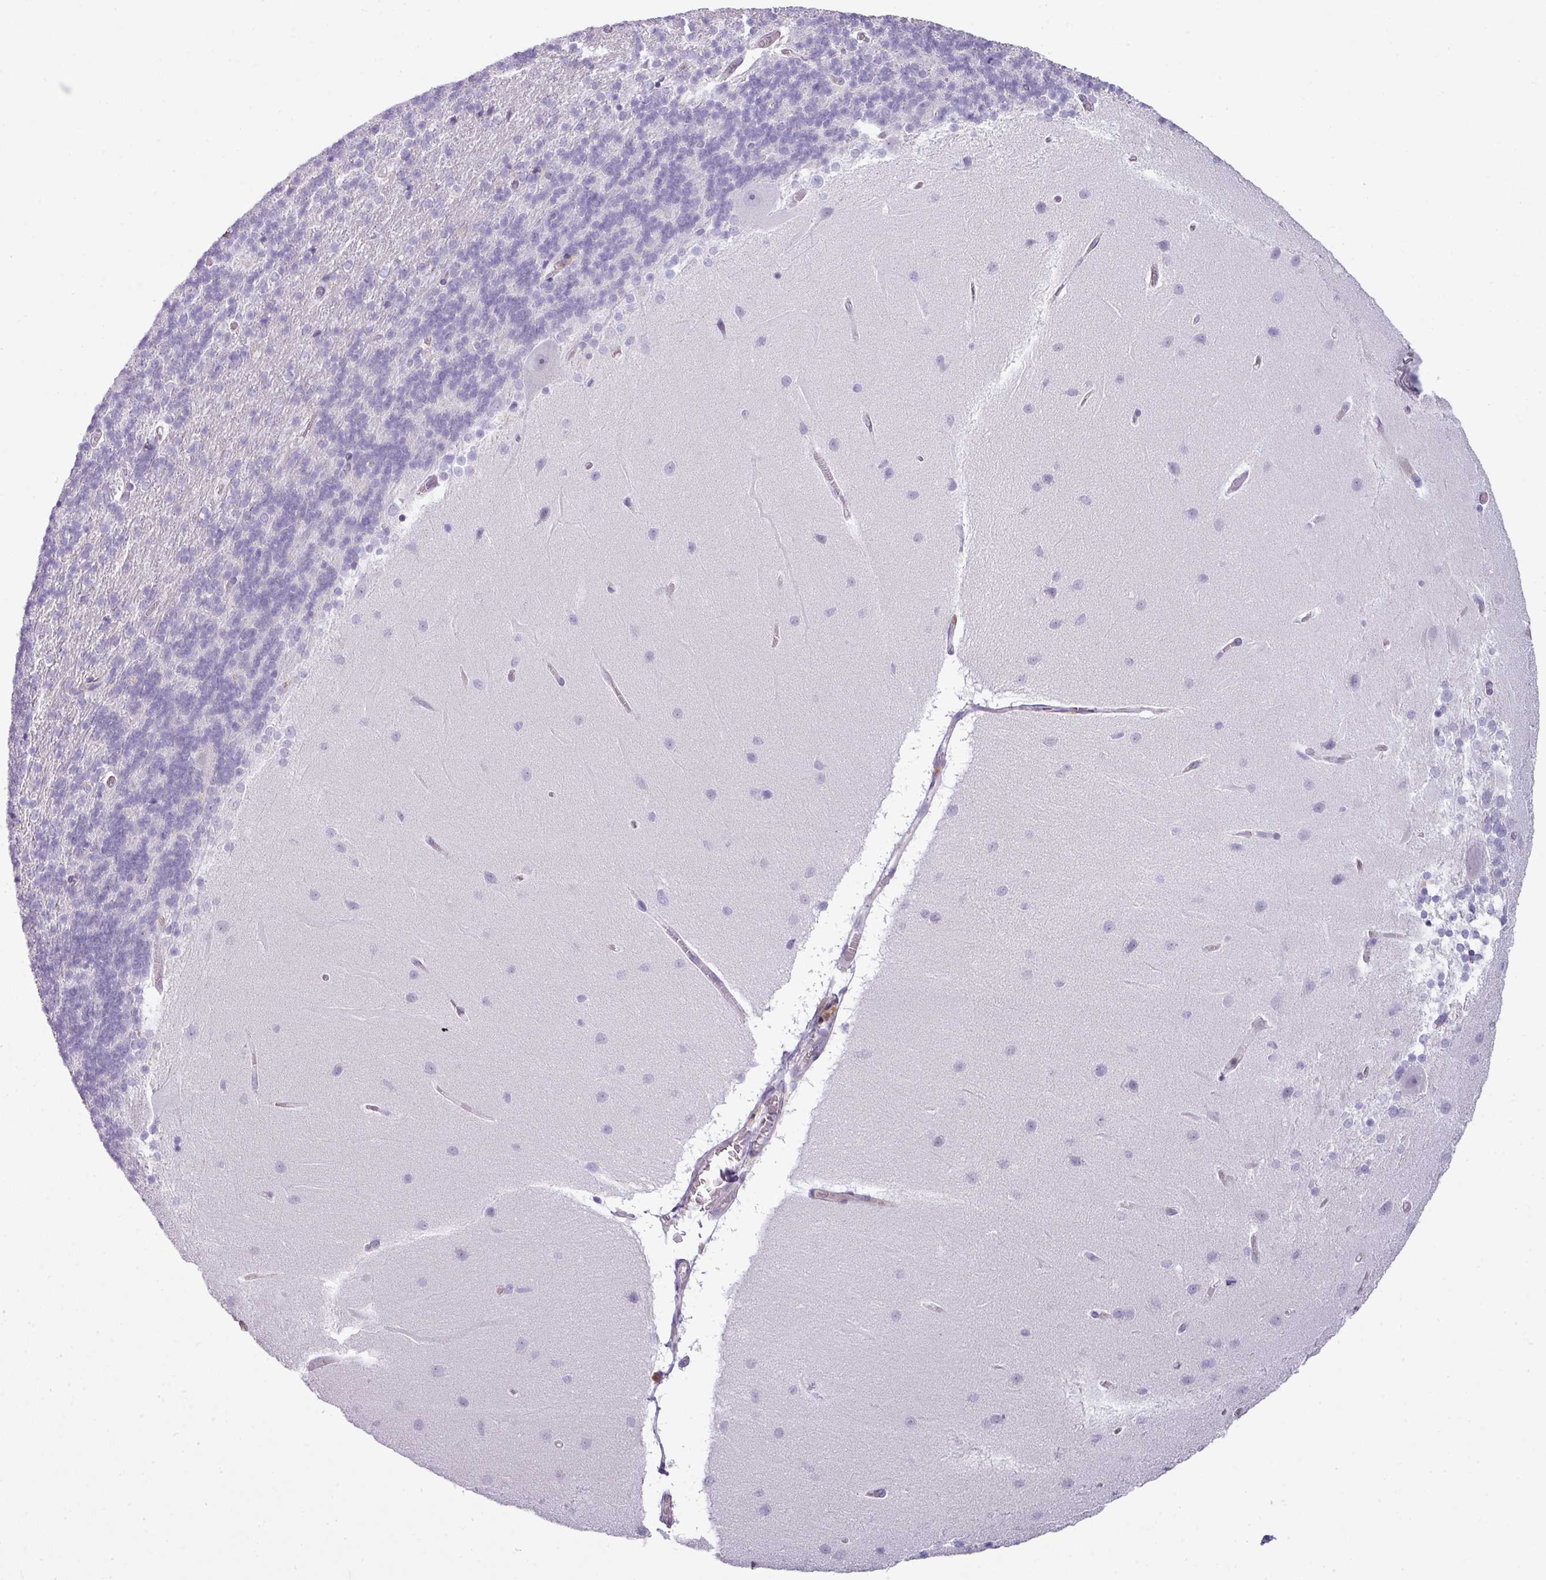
{"staining": {"intensity": "negative", "quantity": "none", "location": "none"}, "tissue": "cerebellum", "cell_type": "Cells in granular layer", "image_type": "normal", "snomed": [{"axis": "morphology", "description": "Normal tissue, NOS"}, {"axis": "topography", "description": "Cerebellum"}], "caption": "This is a photomicrograph of immunohistochemistry staining of benign cerebellum, which shows no expression in cells in granular layer.", "gene": "STAT5A", "patient": {"sex": "female", "age": 54}}